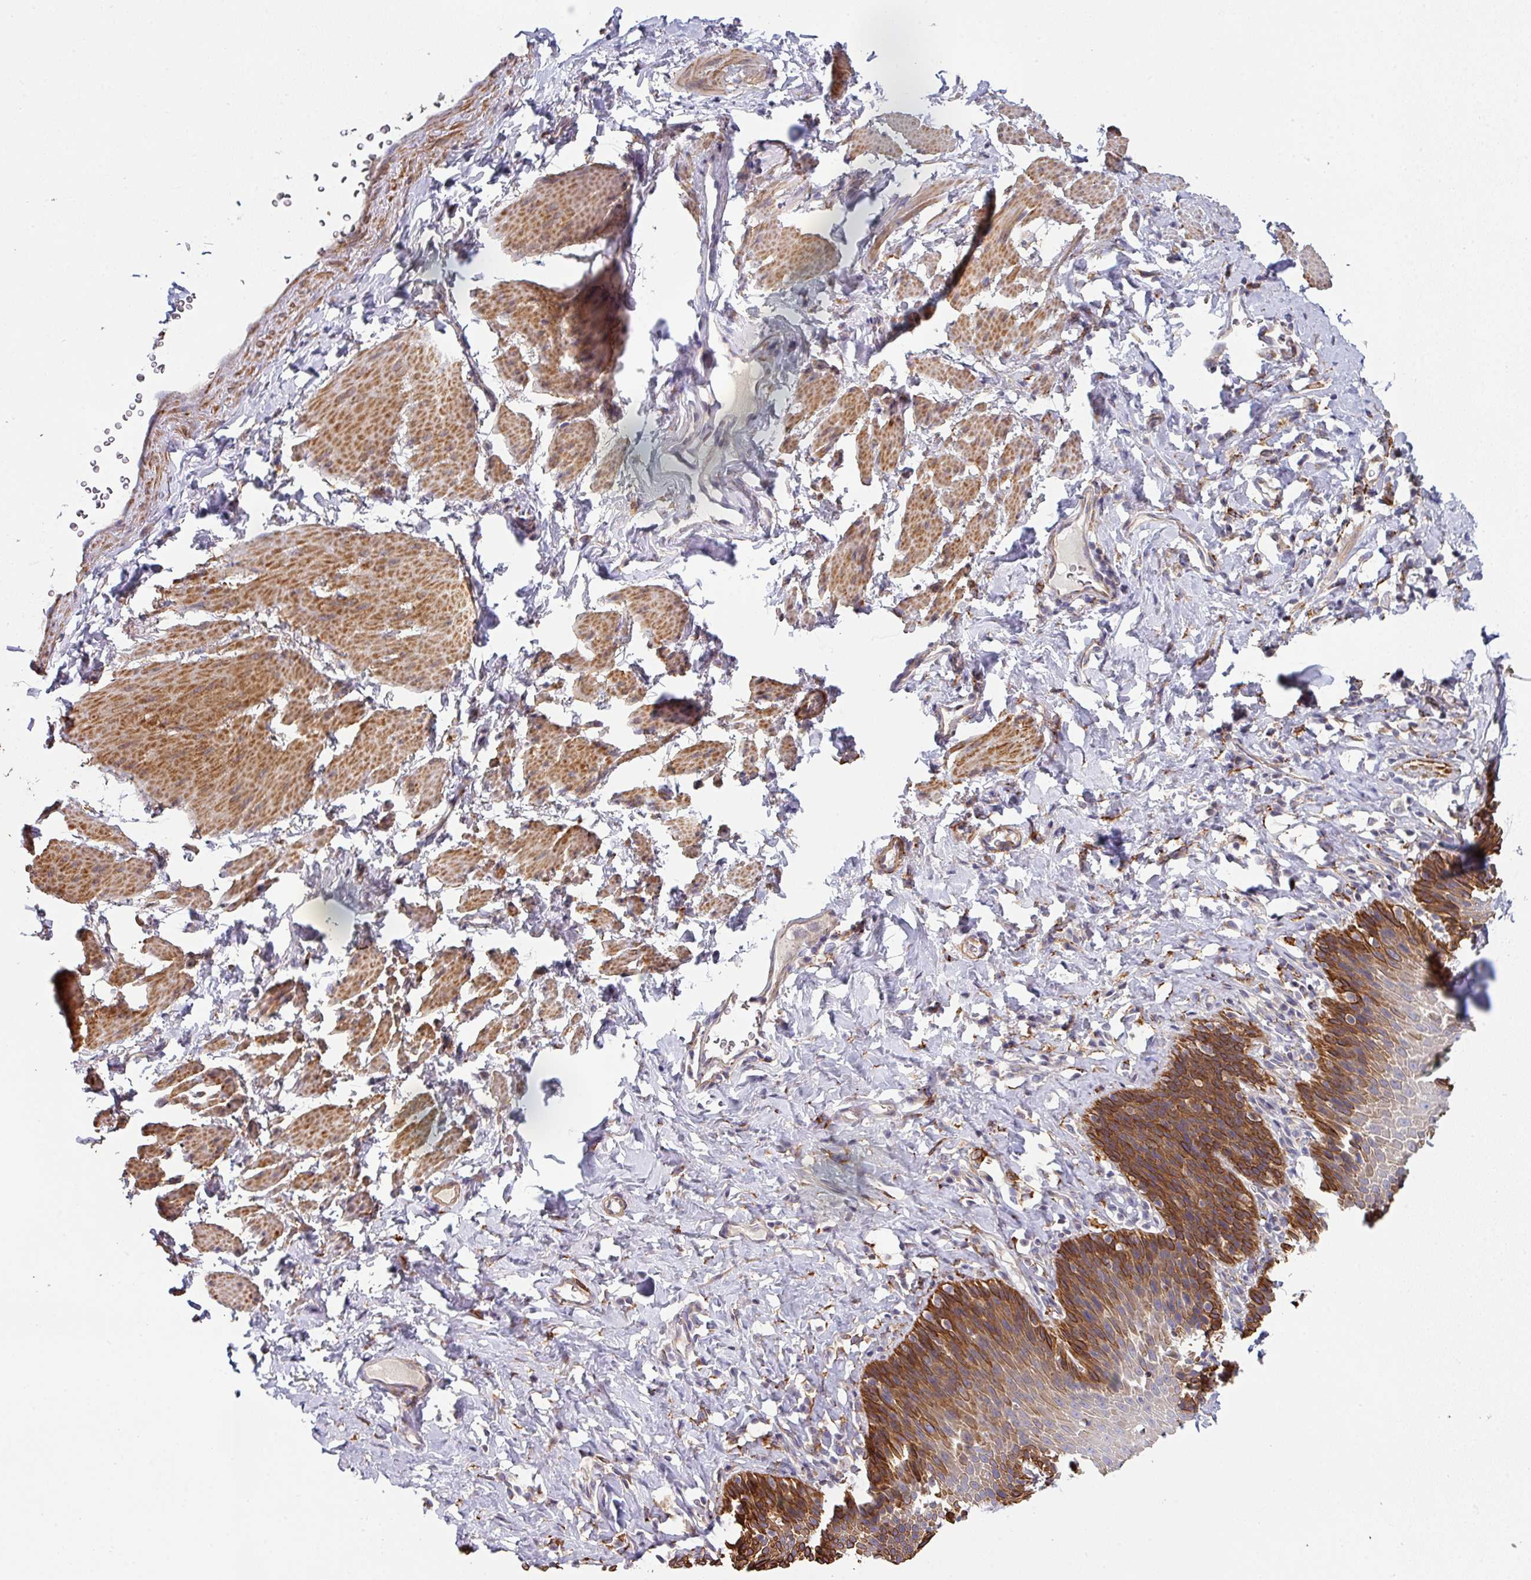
{"staining": {"intensity": "strong", "quantity": "<25%", "location": "cytoplasmic/membranous"}, "tissue": "esophagus", "cell_type": "Squamous epithelial cells", "image_type": "normal", "snomed": [{"axis": "morphology", "description": "Normal tissue, NOS"}, {"axis": "topography", "description": "Esophagus"}], "caption": "Immunohistochemical staining of benign human esophagus displays <25% levels of strong cytoplasmic/membranous protein positivity in approximately <25% of squamous epithelial cells.", "gene": "ZNF268", "patient": {"sex": "female", "age": 61}}